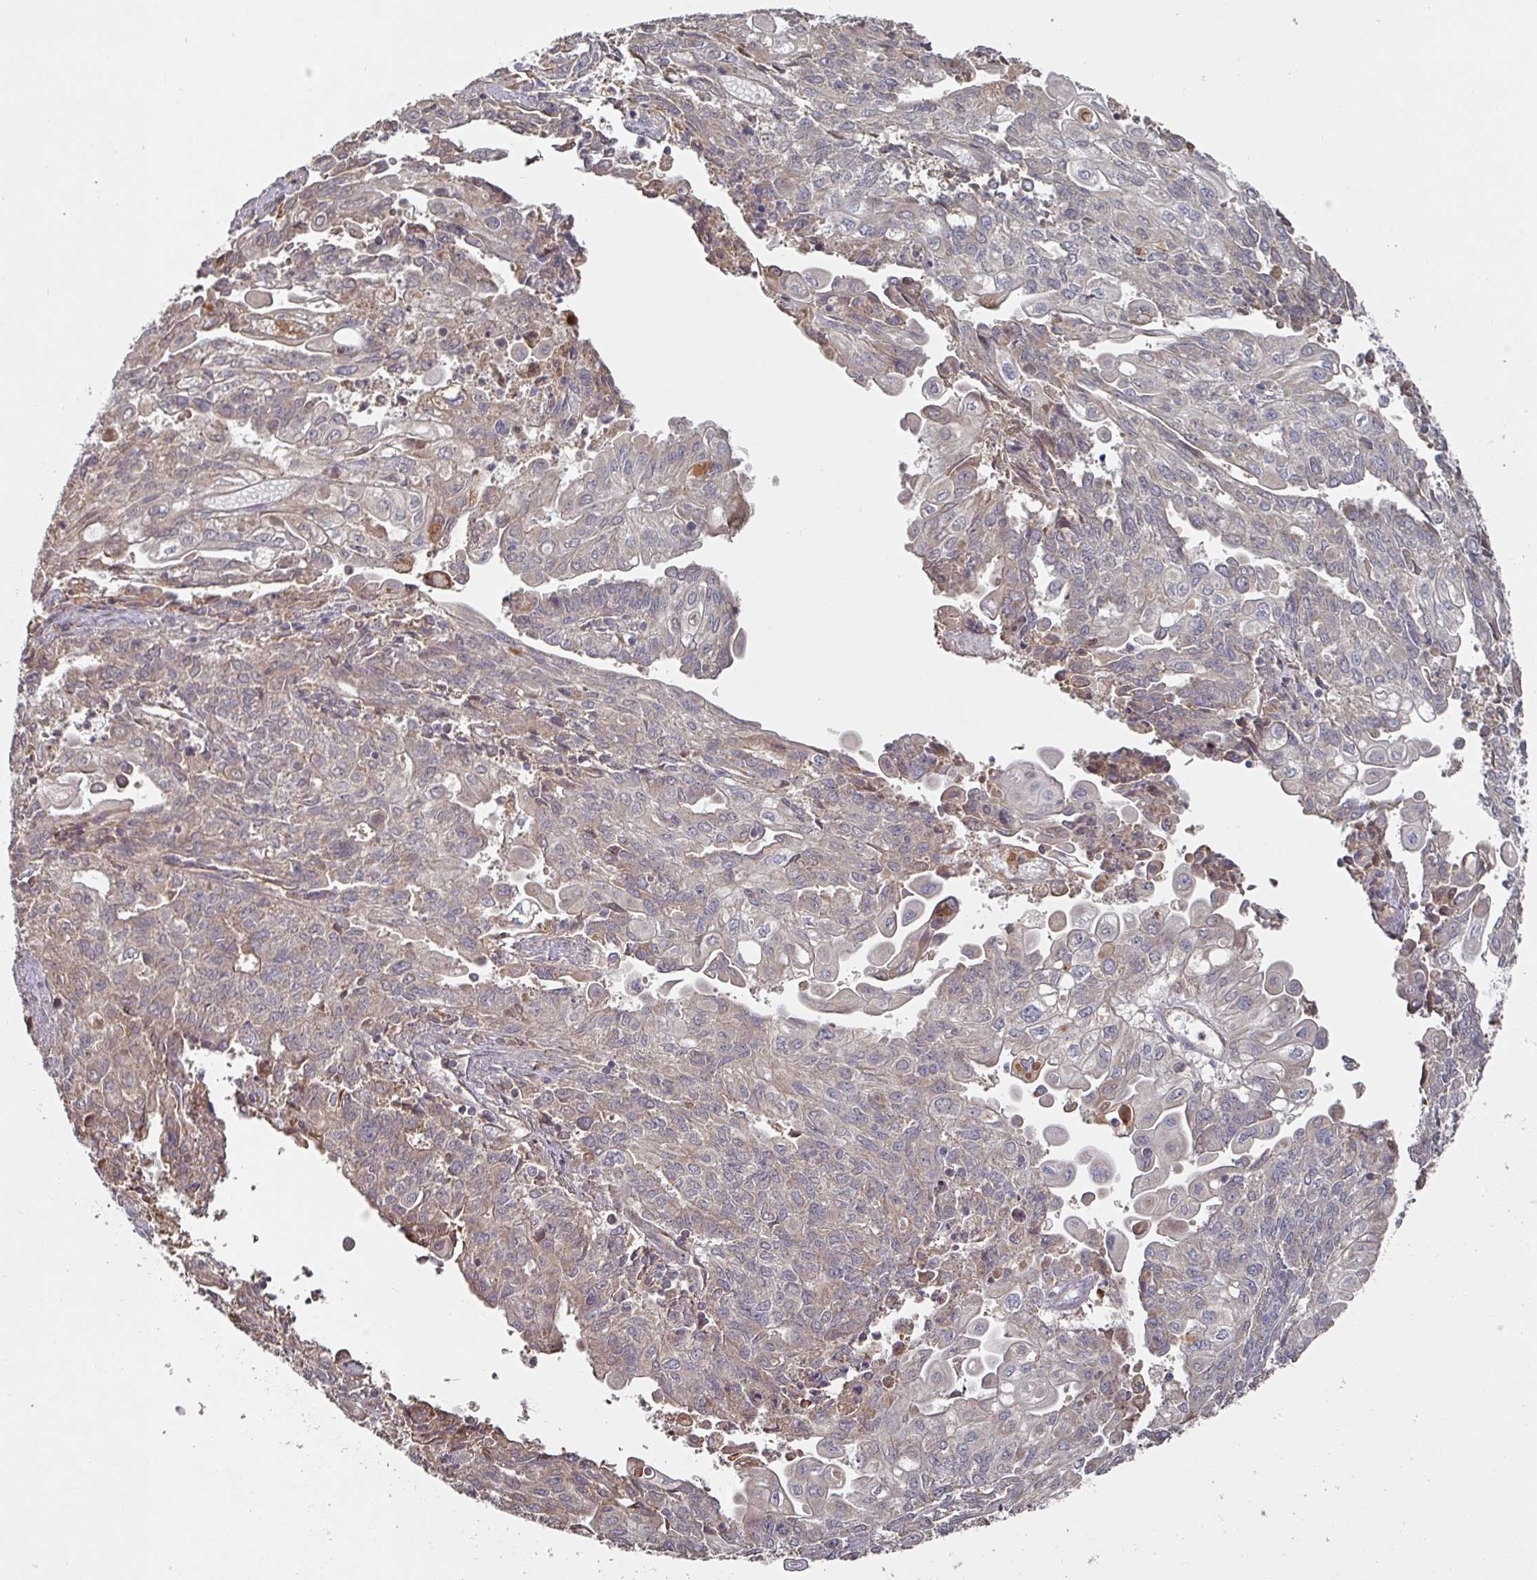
{"staining": {"intensity": "weak", "quantity": "25%-75%", "location": "cytoplasmic/membranous"}, "tissue": "endometrial cancer", "cell_type": "Tumor cells", "image_type": "cancer", "snomed": [{"axis": "morphology", "description": "Adenocarcinoma, NOS"}, {"axis": "topography", "description": "Endometrium"}], "caption": "Weak cytoplasmic/membranous positivity for a protein is appreciated in approximately 25%-75% of tumor cells of adenocarcinoma (endometrial) using IHC.", "gene": "CEP95", "patient": {"sex": "female", "age": 54}}